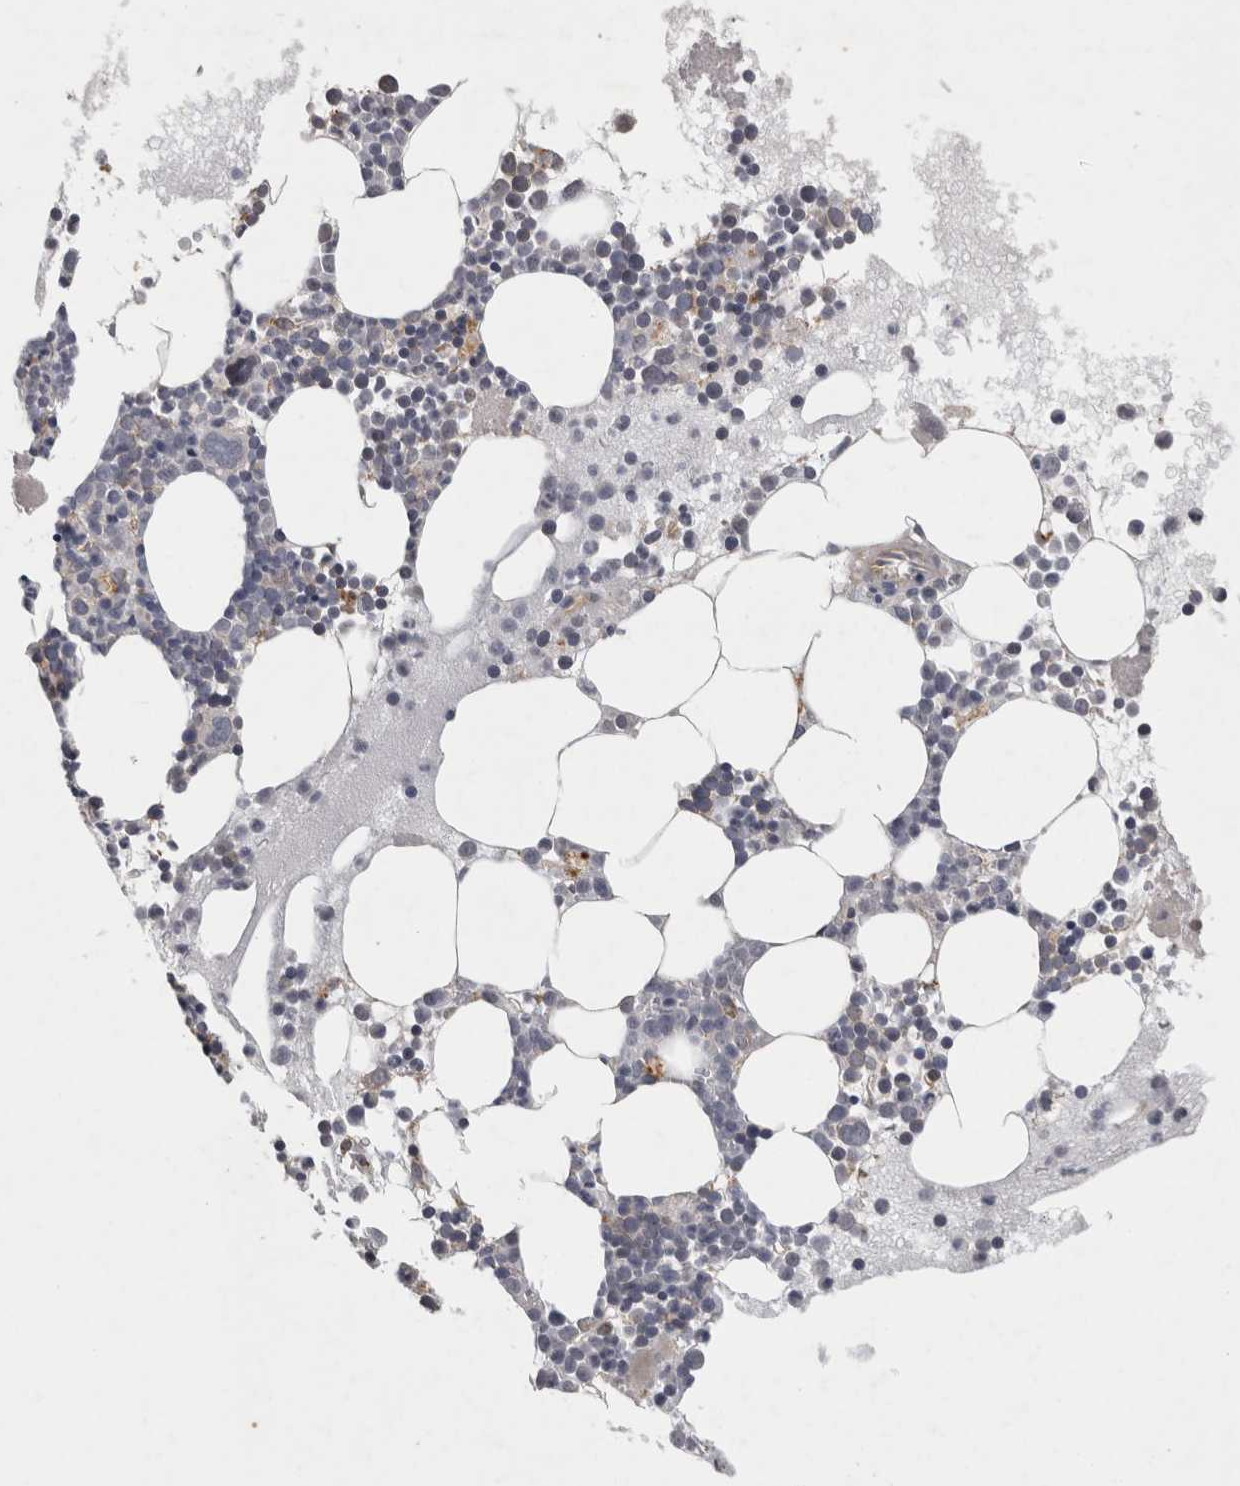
{"staining": {"intensity": "weak", "quantity": "<25%", "location": "cytoplasmic/membranous"}, "tissue": "bone marrow", "cell_type": "Hematopoietic cells", "image_type": "normal", "snomed": [{"axis": "morphology", "description": "Normal tissue, NOS"}, {"axis": "morphology", "description": "Inflammation, NOS"}, {"axis": "topography", "description": "Bone marrow"}], "caption": "This is an immunohistochemistry (IHC) image of unremarkable human bone marrow. There is no staining in hematopoietic cells.", "gene": "RHPN1", "patient": {"sex": "female", "age": 45}}